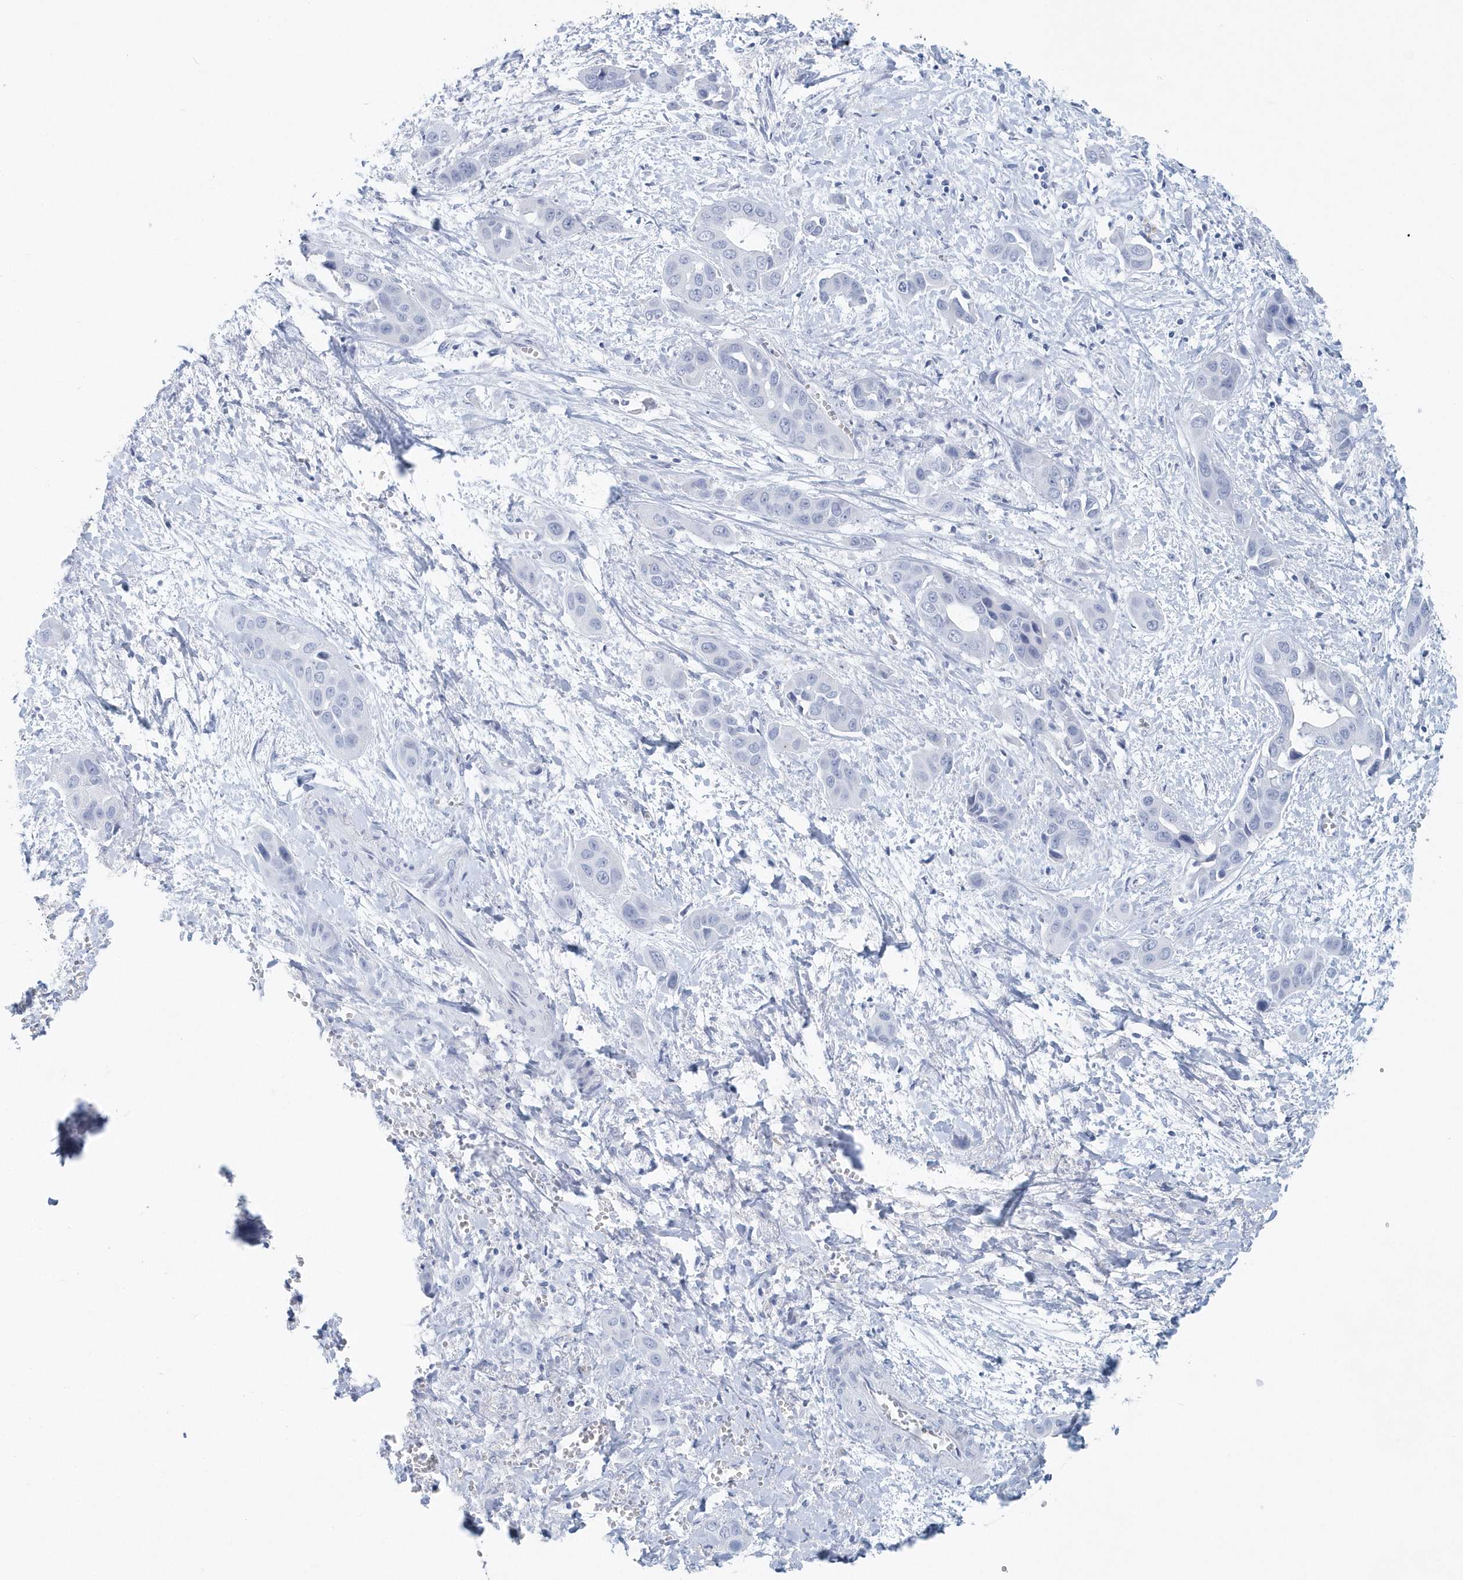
{"staining": {"intensity": "negative", "quantity": "none", "location": "none"}, "tissue": "liver cancer", "cell_type": "Tumor cells", "image_type": "cancer", "snomed": [{"axis": "morphology", "description": "Cholangiocarcinoma"}, {"axis": "topography", "description": "Liver"}], "caption": "The image demonstrates no significant staining in tumor cells of liver cancer (cholangiocarcinoma). (DAB IHC, high magnification).", "gene": "PTPRO", "patient": {"sex": "female", "age": 52}}